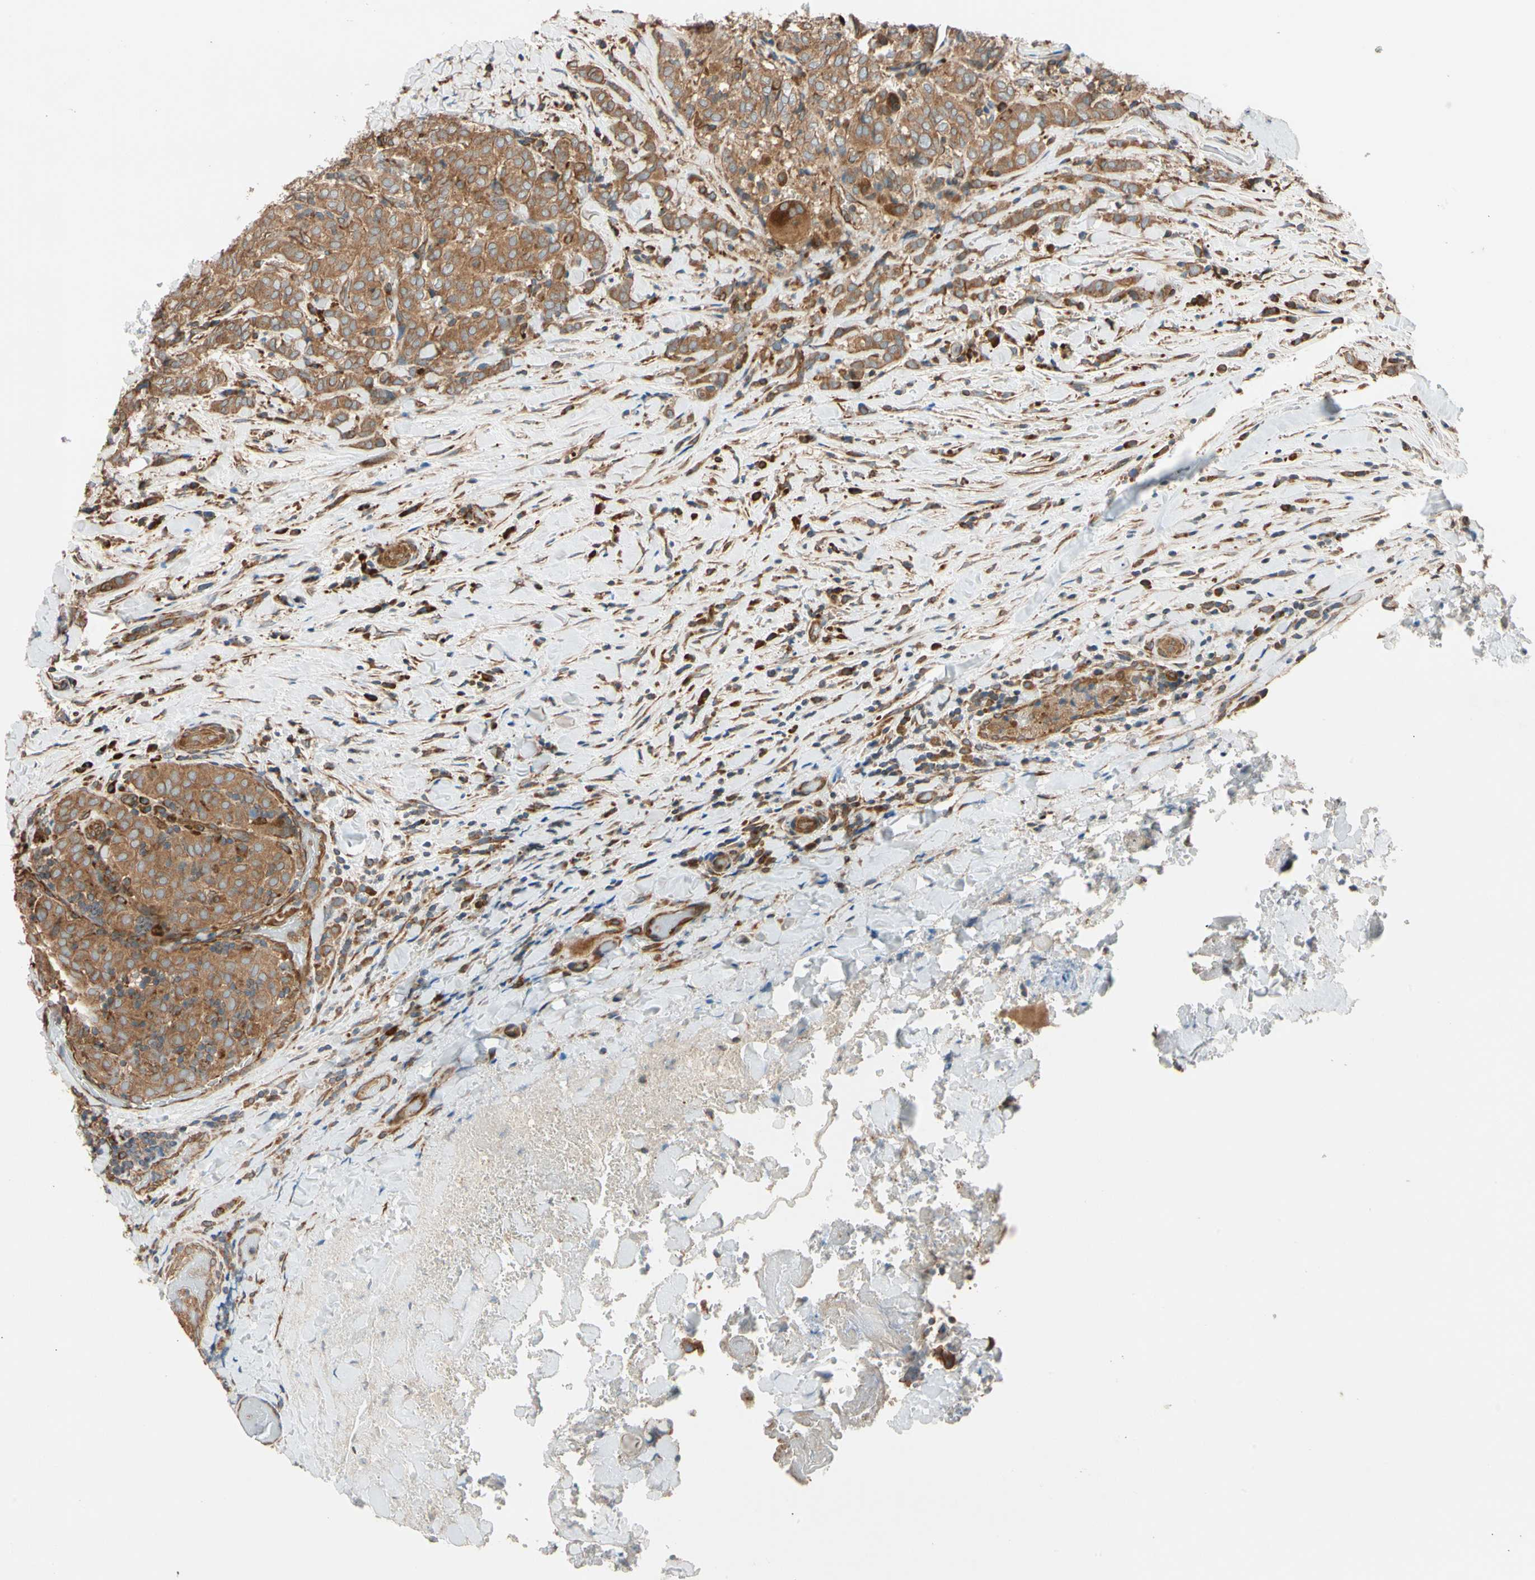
{"staining": {"intensity": "moderate", "quantity": ">75%", "location": "cytoplasmic/membranous"}, "tissue": "thyroid cancer", "cell_type": "Tumor cells", "image_type": "cancer", "snomed": [{"axis": "morphology", "description": "Normal tissue, NOS"}, {"axis": "morphology", "description": "Papillary adenocarcinoma, NOS"}, {"axis": "topography", "description": "Thyroid gland"}], "caption": "Immunohistochemistry (IHC) micrograph of human papillary adenocarcinoma (thyroid) stained for a protein (brown), which displays medium levels of moderate cytoplasmic/membranous expression in about >75% of tumor cells.", "gene": "PHYH", "patient": {"sex": "female", "age": 30}}